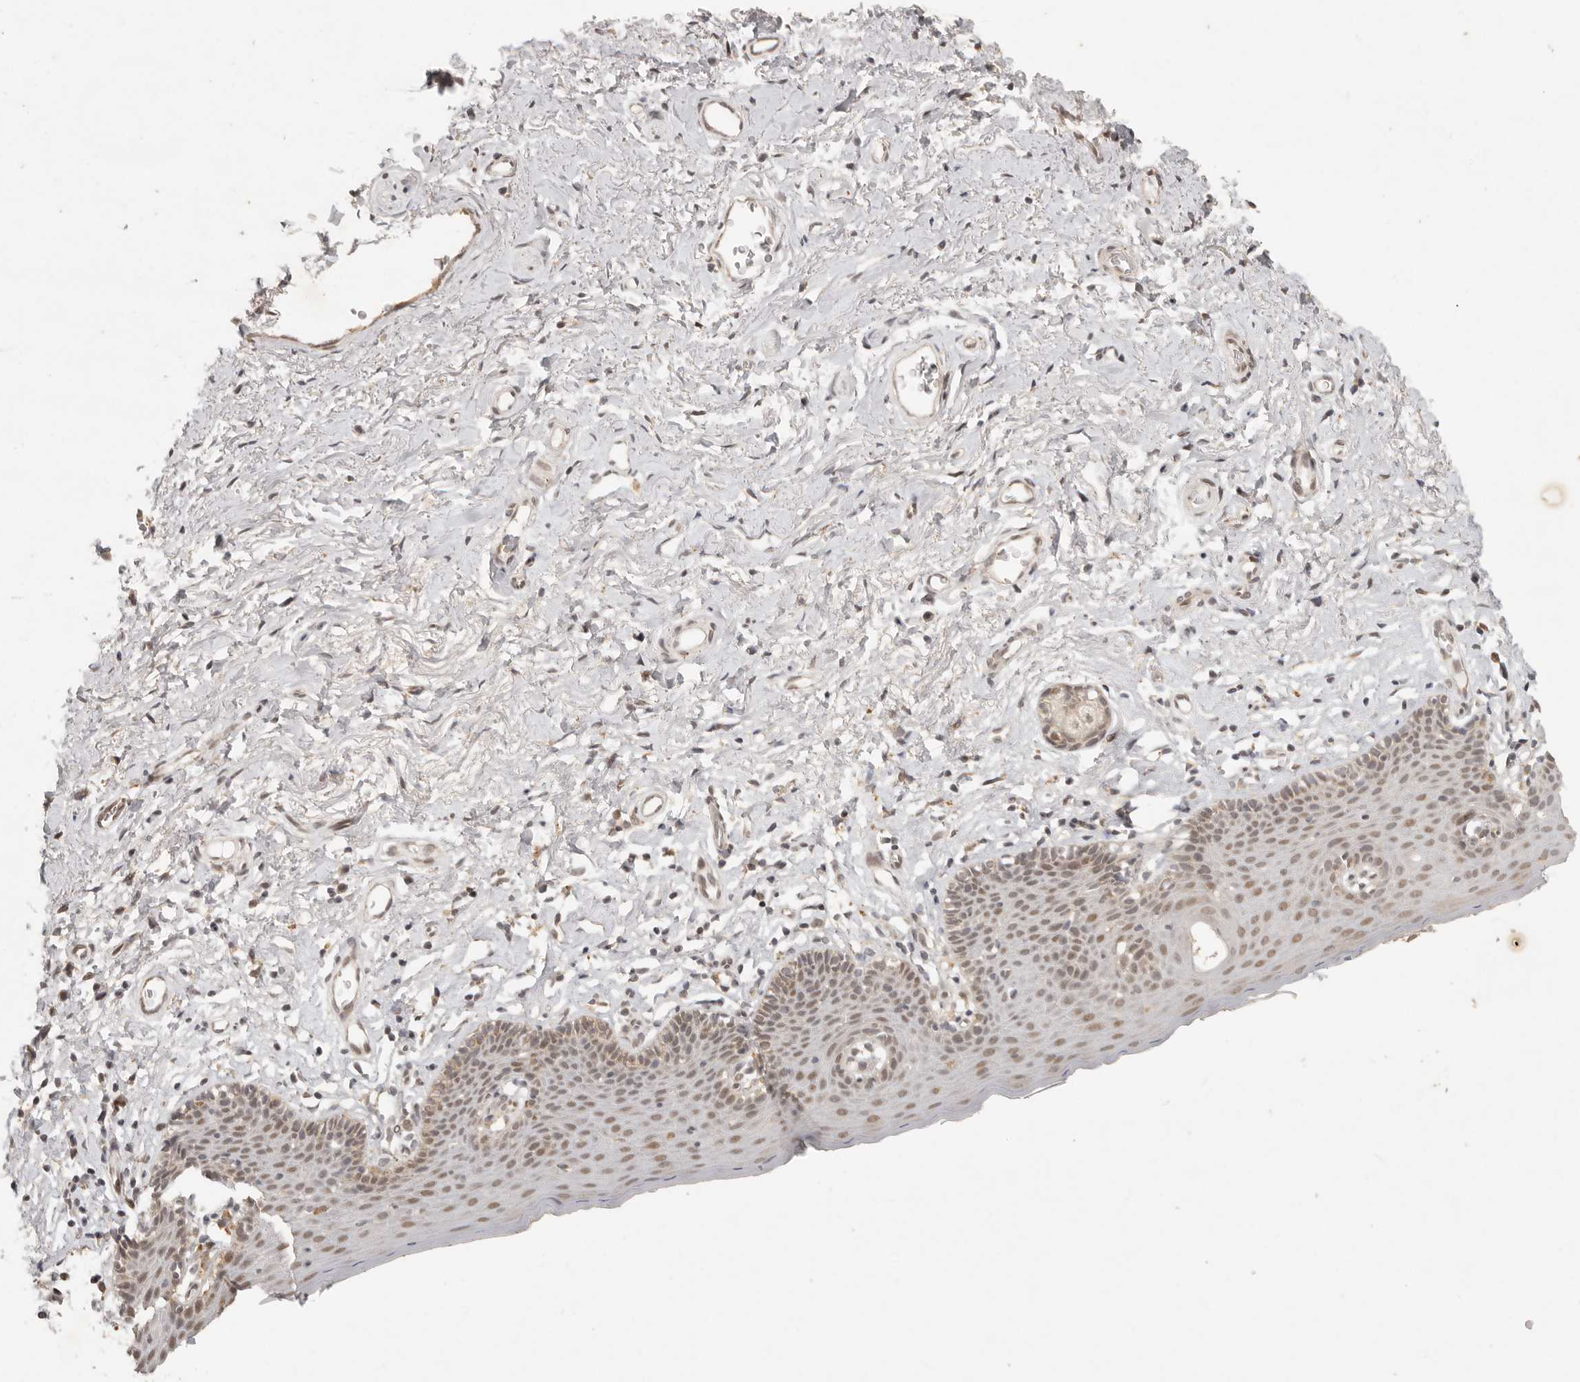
{"staining": {"intensity": "moderate", "quantity": ">75%", "location": "cytoplasmic/membranous,nuclear"}, "tissue": "skin", "cell_type": "Epidermal cells", "image_type": "normal", "snomed": [{"axis": "morphology", "description": "Normal tissue, NOS"}, {"axis": "topography", "description": "Vulva"}], "caption": "Benign skin shows moderate cytoplasmic/membranous,nuclear staining in about >75% of epidermal cells, visualized by immunohistochemistry.", "gene": "LRRC75A", "patient": {"sex": "female", "age": 66}}